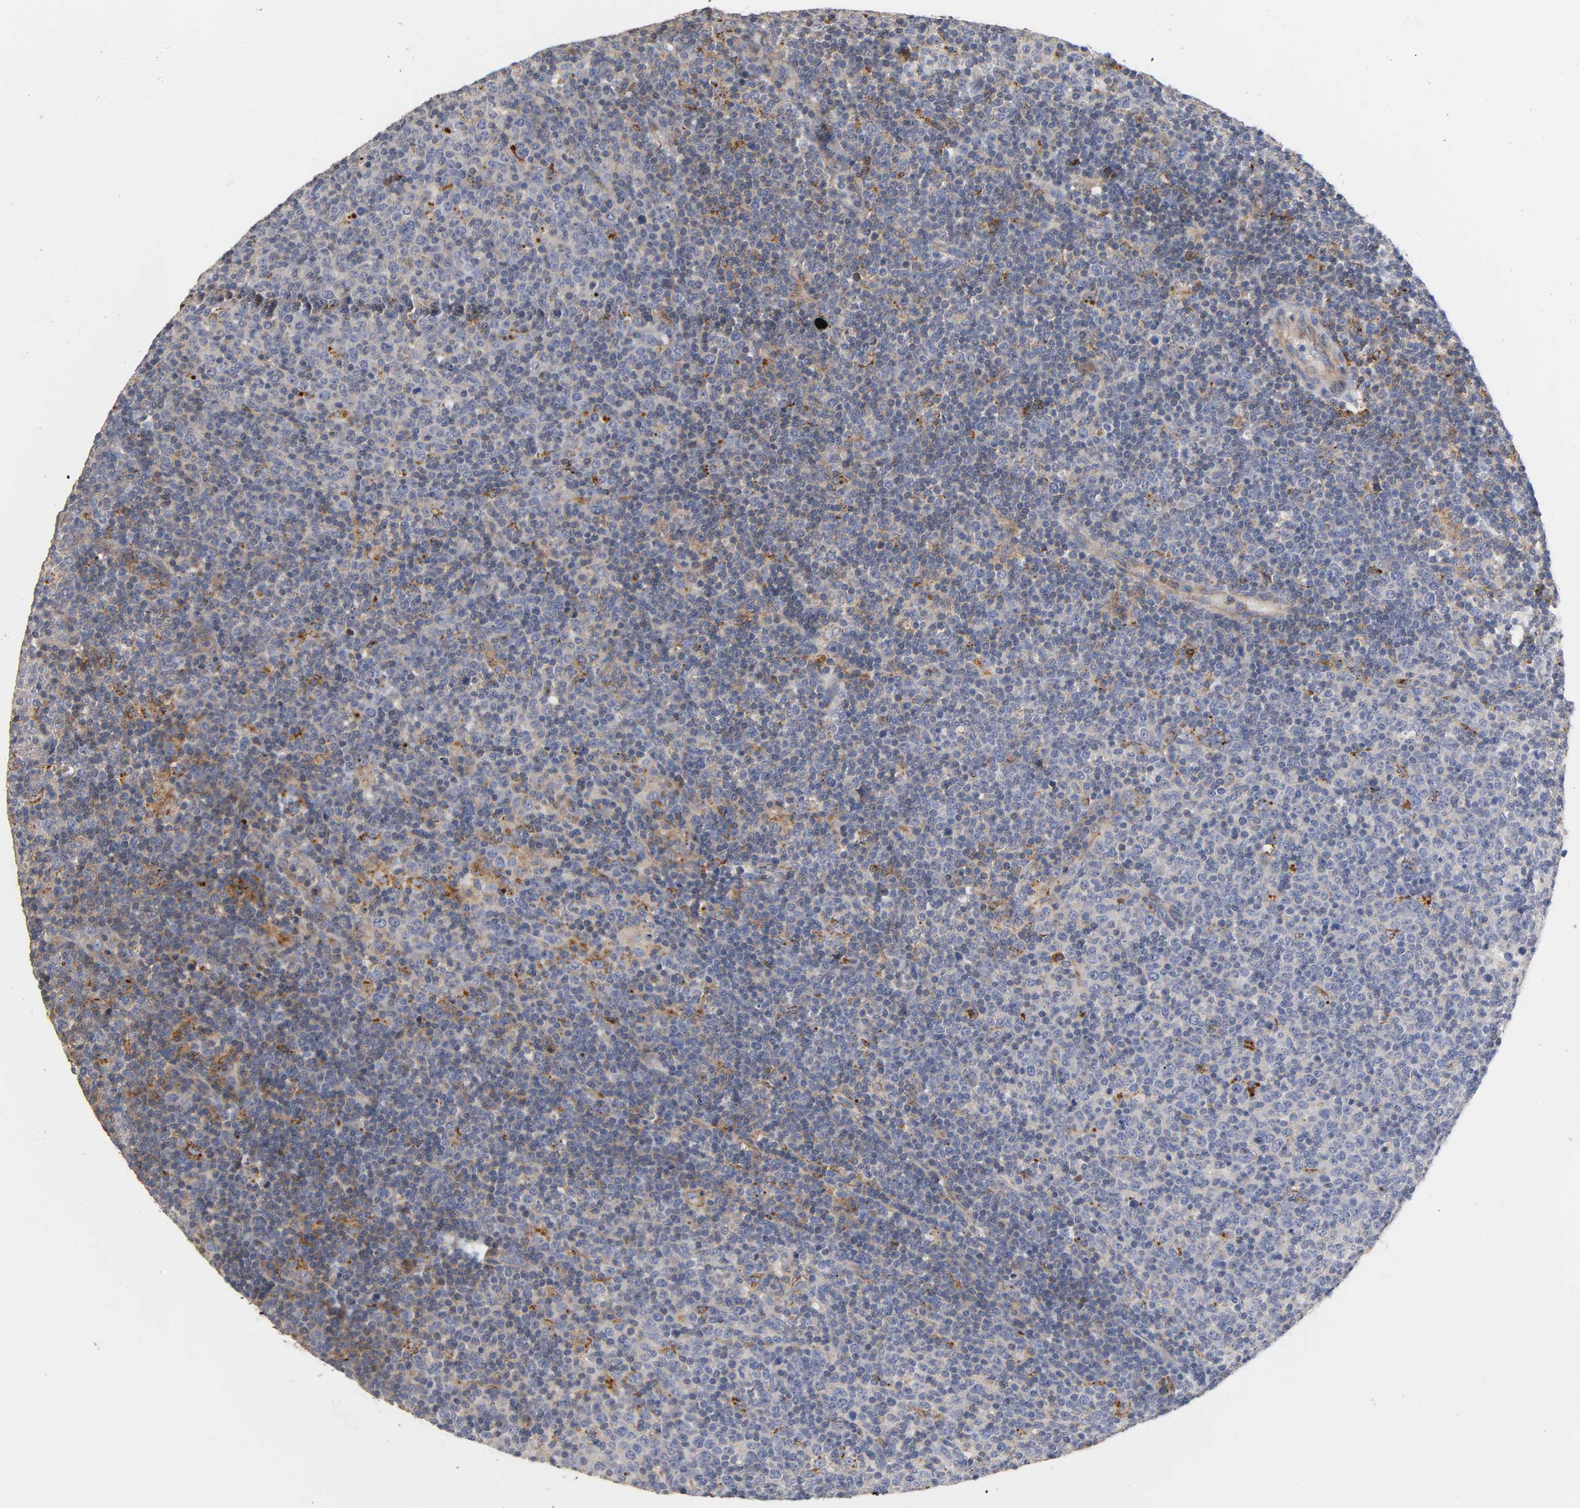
{"staining": {"intensity": "moderate", "quantity": "25%-75%", "location": "cytoplasmic/membranous"}, "tissue": "lymphoma", "cell_type": "Tumor cells", "image_type": "cancer", "snomed": [{"axis": "morphology", "description": "Malignant lymphoma, non-Hodgkin's type, Low grade"}, {"axis": "topography", "description": "Lymph node"}], "caption": "This micrograph reveals immunohistochemistry staining of human low-grade malignant lymphoma, non-Hodgkin's type, with medium moderate cytoplasmic/membranous expression in about 25%-75% of tumor cells.", "gene": "SEMA5A", "patient": {"sex": "male", "age": 70}}